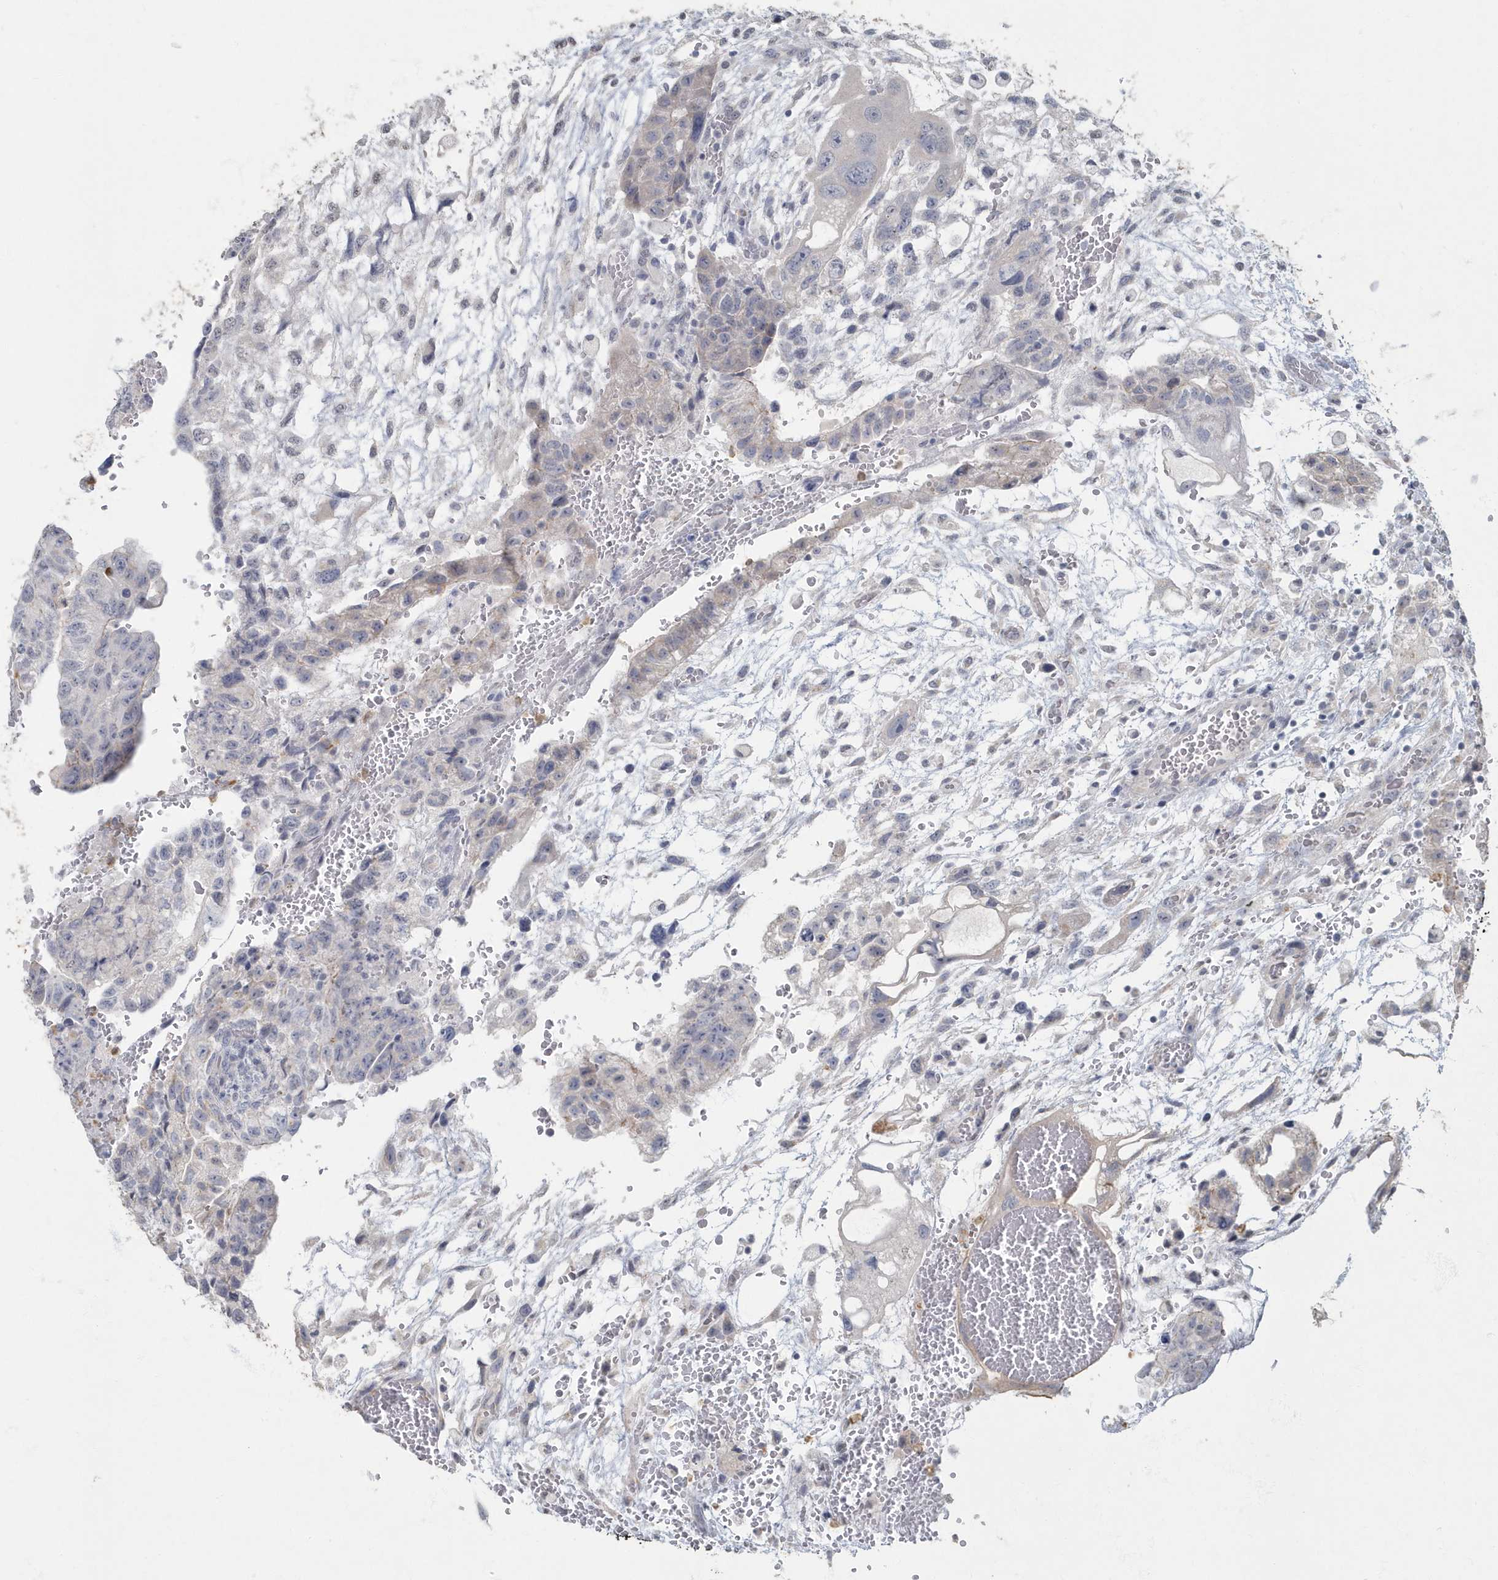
{"staining": {"intensity": "negative", "quantity": "none", "location": "none"}, "tissue": "testis cancer", "cell_type": "Tumor cells", "image_type": "cancer", "snomed": [{"axis": "morphology", "description": "Carcinoma, Embryonal, NOS"}, {"axis": "topography", "description": "Testis"}], "caption": "This is an immunohistochemistry micrograph of embryonal carcinoma (testis). There is no staining in tumor cells.", "gene": "MYOT", "patient": {"sex": "male", "age": 36}}